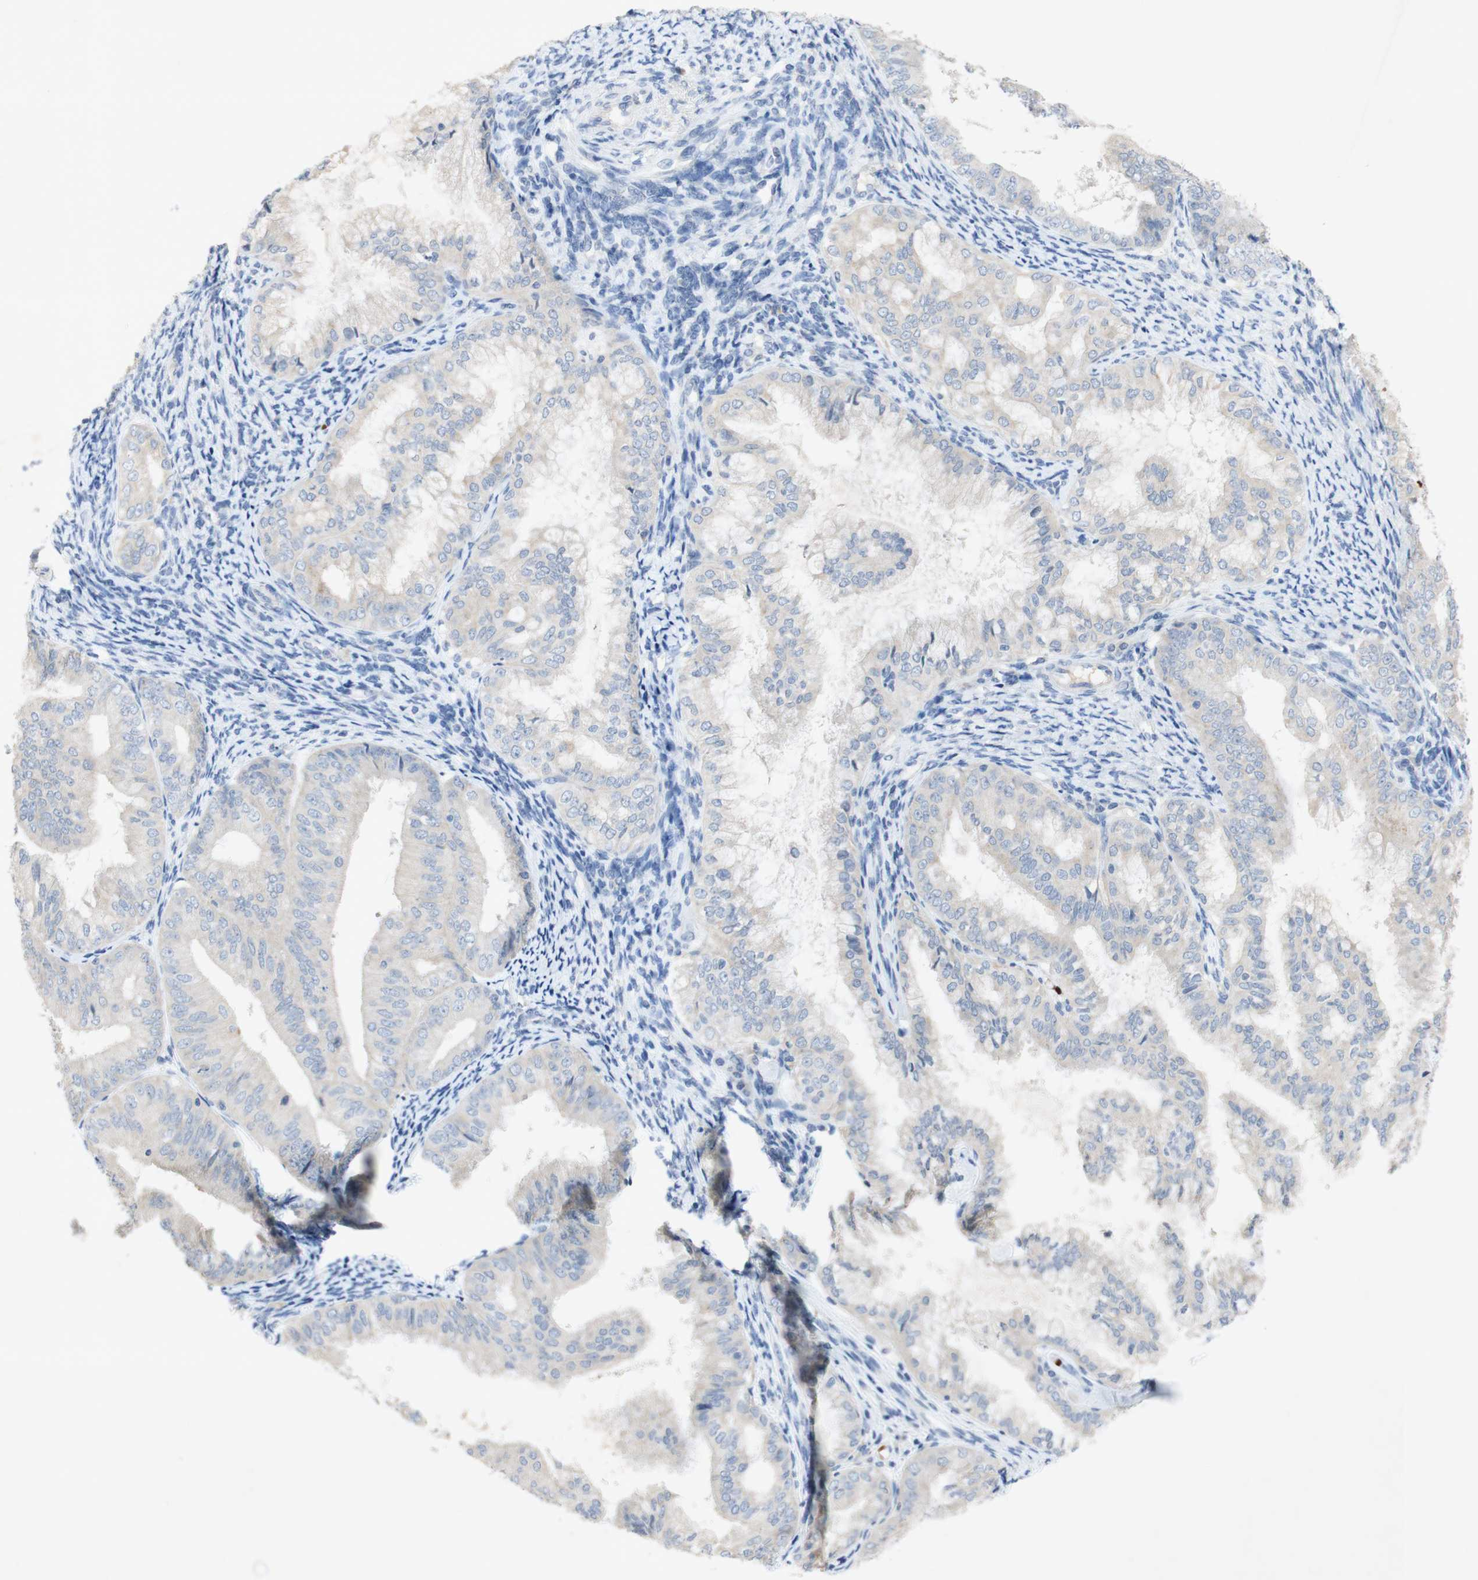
{"staining": {"intensity": "weak", "quantity": "<25%", "location": "cytoplasmic/membranous"}, "tissue": "endometrial cancer", "cell_type": "Tumor cells", "image_type": "cancer", "snomed": [{"axis": "morphology", "description": "Adenocarcinoma, NOS"}, {"axis": "topography", "description": "Endometrium"}], "caption": "Endometrial adenocarcinoma stained for a protein using immunohistochemistry demonstrates no positivity tumor cells.", "gene": "EPO", "patient": {"sex": "female", "age": 63}}